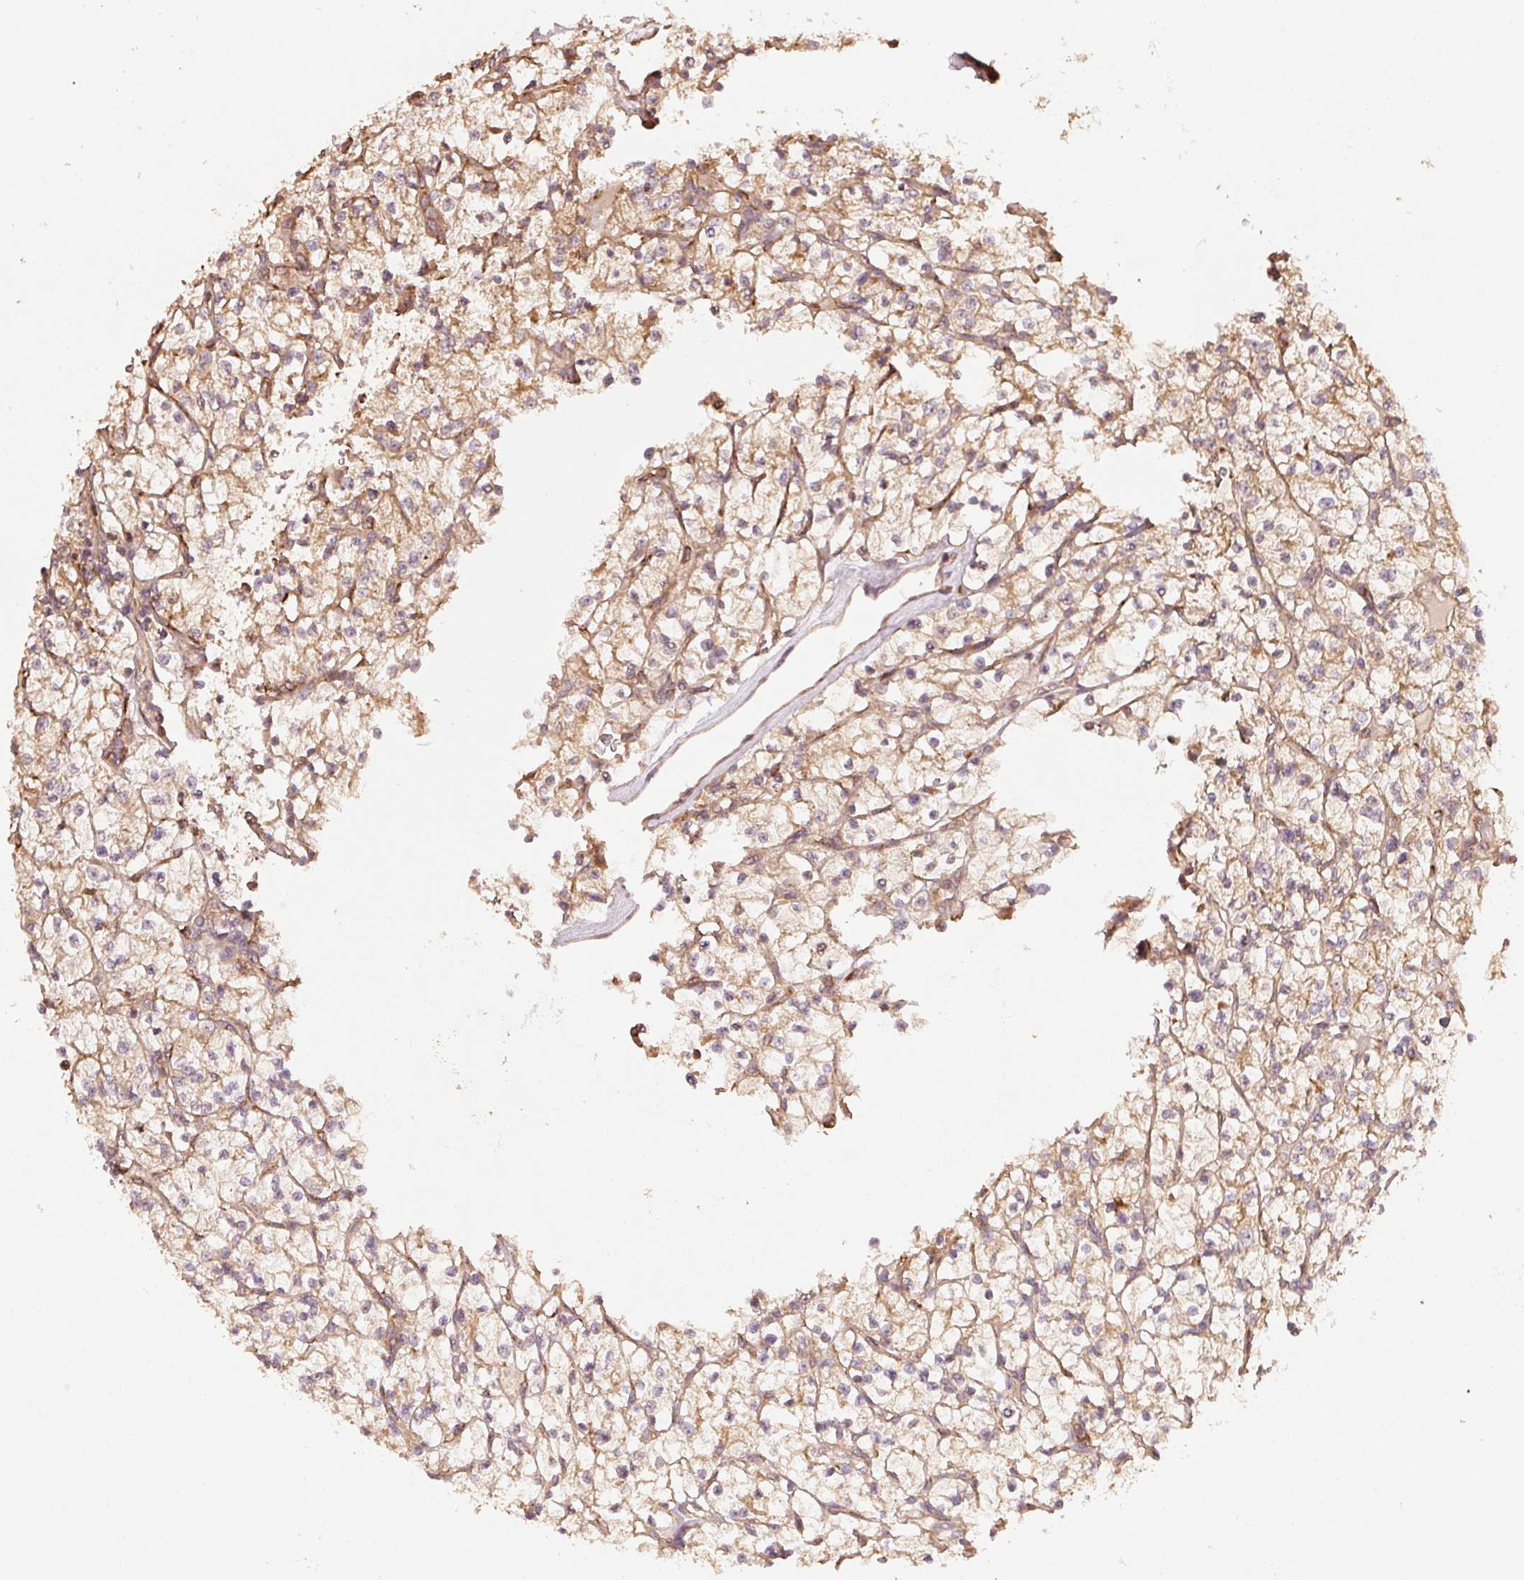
{"staining": {"intensity": "weak", "quantity": ">75%", "location": "cytoplasmic/membranous"}, "tissue": "renal cancer", "cell_type": "Tumor cells", "image_type": "cancer", "snomed": [{"axis": "morphology", "description": "Adenocarcinoma, NOS"}, {"axis": "topography", "description": "Kidney"}], "caption": "A micrograph of human adenocarcinoma (renal) stained for a protein shows weak cytoplasmic/membranous brown staining in tumor cells.", "gene": "CEP95", "patient": {"sex": "female", "age": 64}}